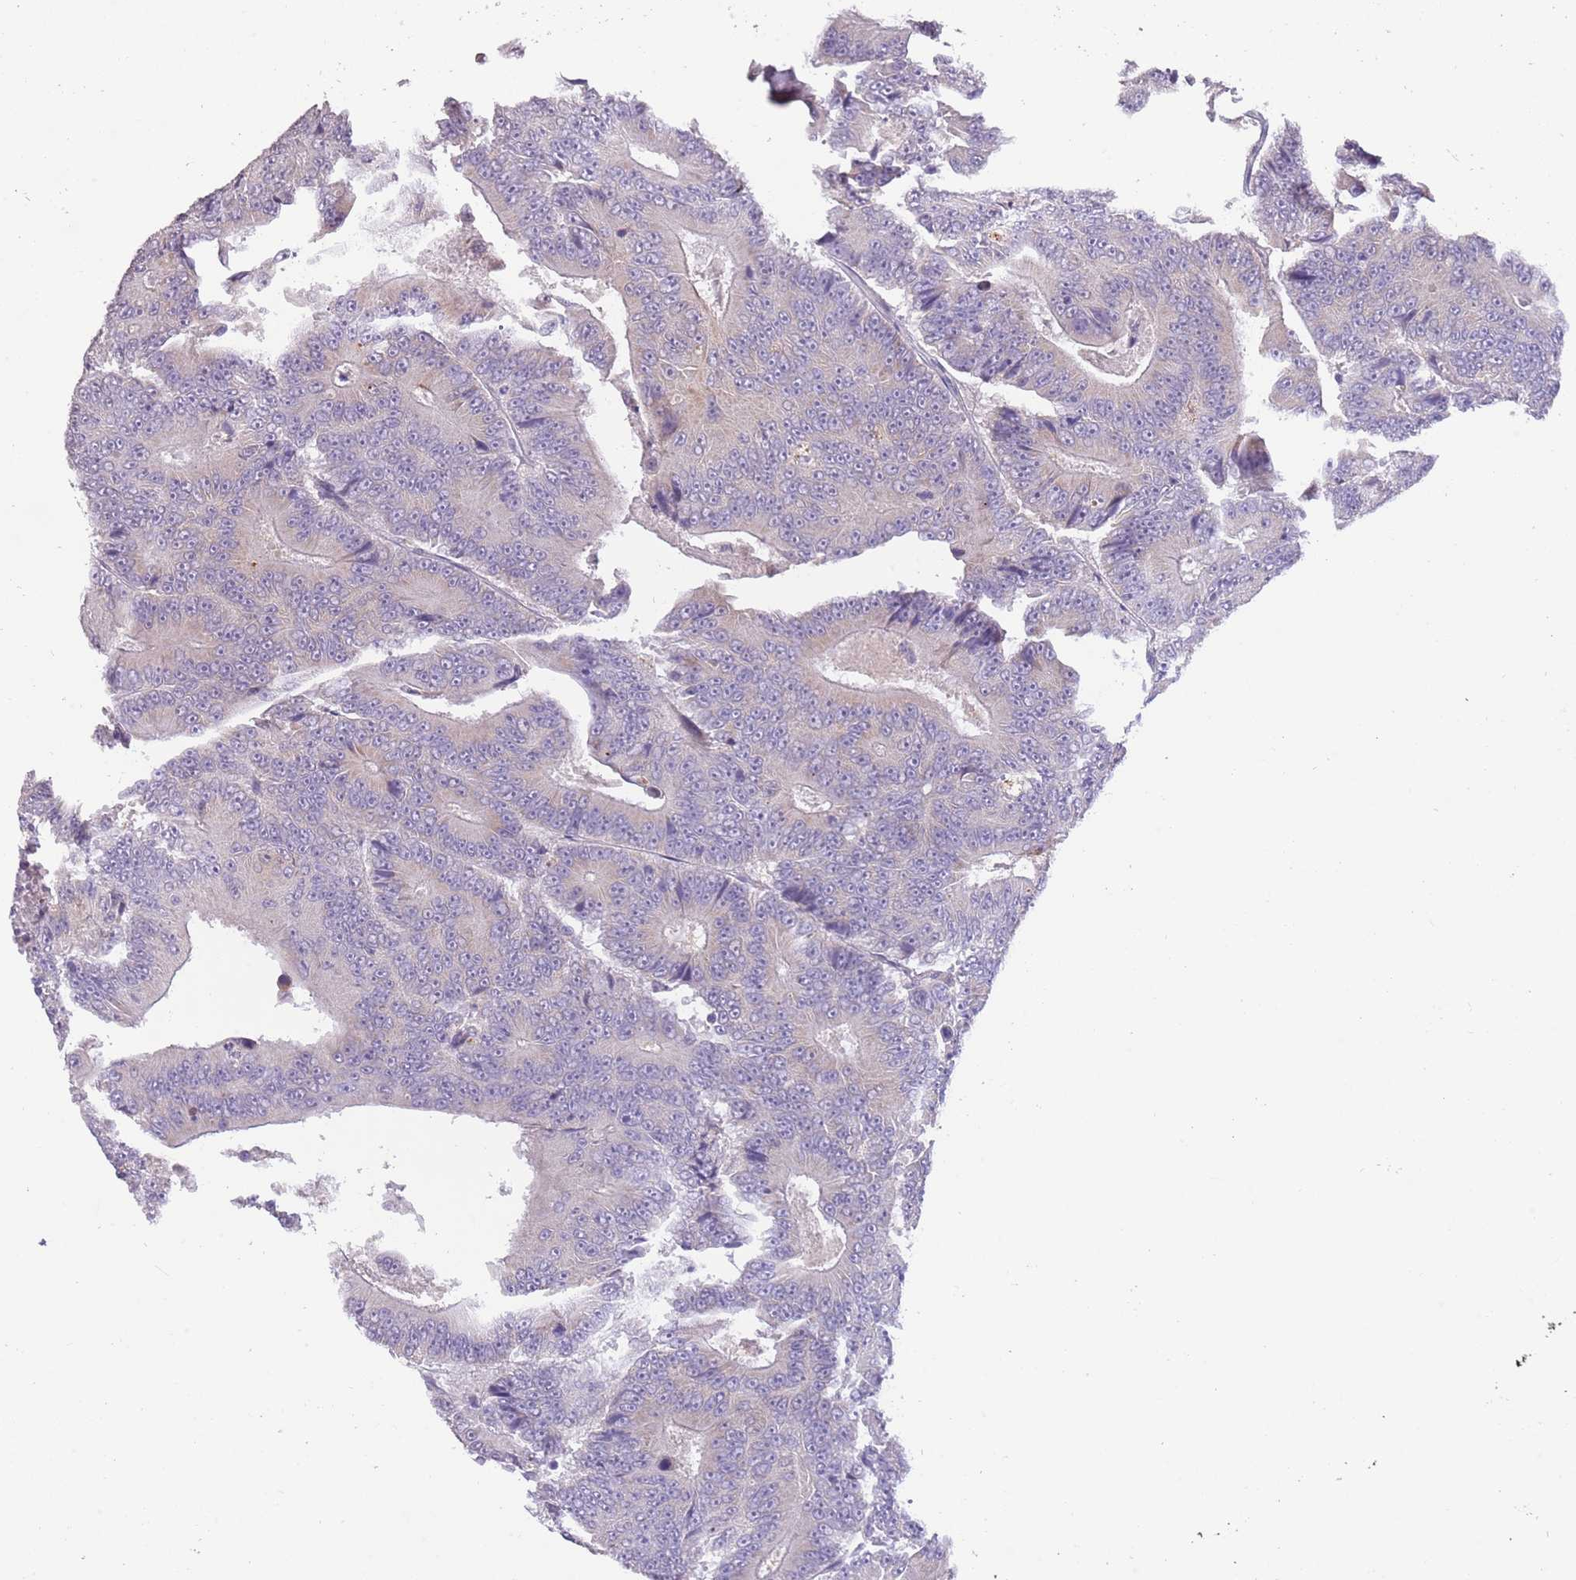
{"staining": {"intensity": "negative", "quantity": "none", "location": "none"}, "tissue": "colorectal cancer", "cell_type": "Tumor cells", "image_type": "cancer", "snomed": [{"axis": "morphology", "description": "Adenocarcinoma, NOS"}, {"axis": "topography", "description": "Colon"}], "caption": "DAB (3,3'-diaminobenzidine) immunohistochemical staining of colorectal cancer (adenocarcinoma) shows no significant expression in tumor cells. (DAB (3,3'-diaminobenzidine) immunohistochemistry (IHC) visualized using brightfield microscopy, high magnification).", "gene": "ZNF658", "patient": {"sex": "male", "age": 83}}